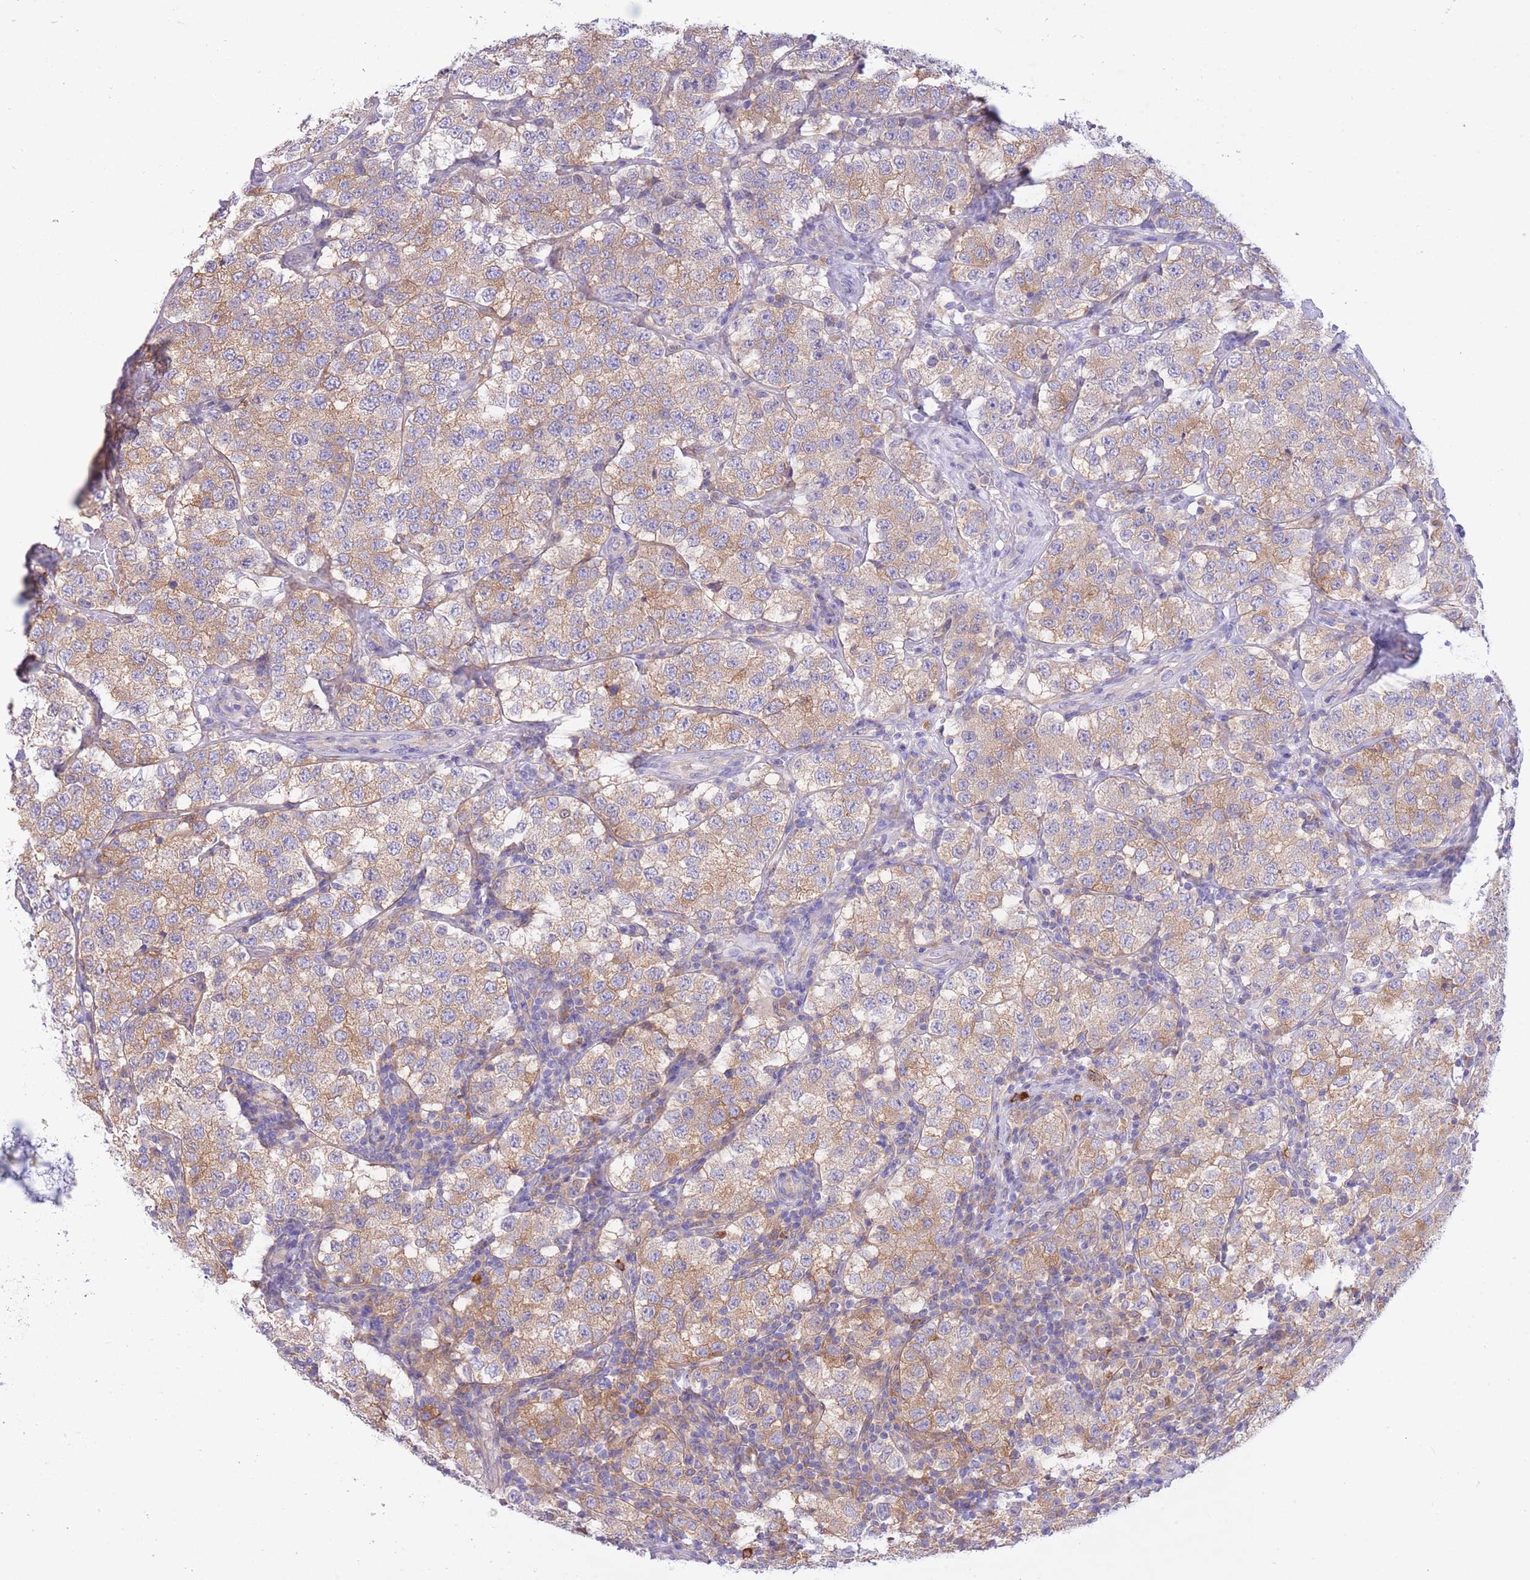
{"staining": {"intensity": "moderate", "quantity": "25%-75%", "location": "cytoplasmic/membranous"}, "tissue": "testis cancer", "cell_type": "Tumor cells", "image_type": "cancer", "snomed": [{"axis": "morphology", "description": "Seminoma, NOS"}, {"axis": "topography", "description": "Testis"}], "caption": "Testis cancer (seminoma) stained with DAB (3,3'-diaminobenzidine) IHC shows medium levels of moderate cytoplasmic/membranous expression in approximately 25%-75% of tumor cells. Nuclei are stained in blue.", "gene": "NAMPT", "patient": {"sex": "male", "age": 34}}